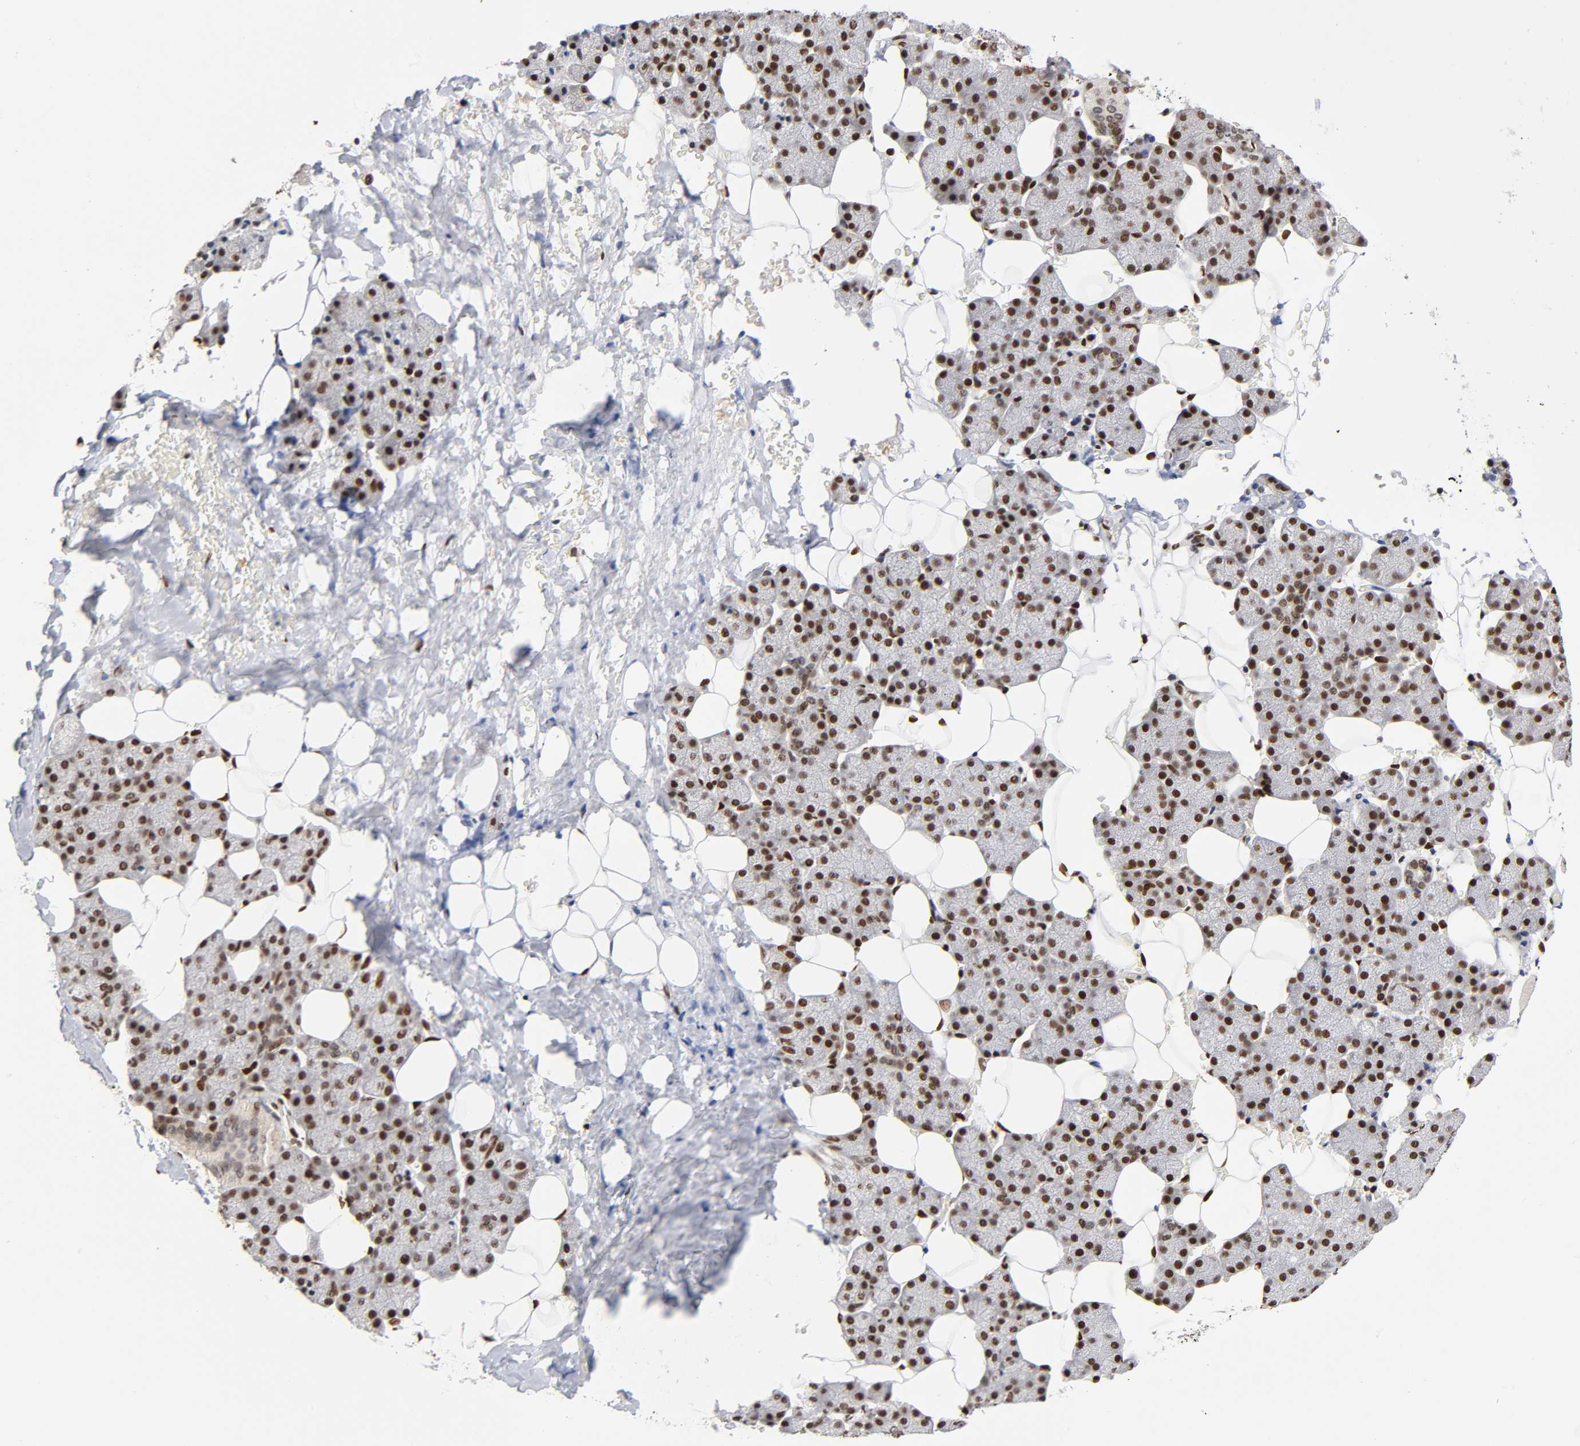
{"staining": {"intensity": "strong", "quantity": "25%-75%", "location": "nuclear"}, "tissue": "salivary gland", "cell_type": "Glandular cells", "image_type": "normal", "snomed": [{"axis": "morphology", "description": "Normal tissue, NOS"}, {"axis": "topography", "description": "Lymph node"}, {"axis": "topography", "description": "Salivary gland"}], "caption": "Salivary gland stained with DAB (3,3'-diaminobenzidine) immunohistochemistry (IHC) displays high levels of strong nuclear staining in approximately 25%-75% of glandular cells.", "gene": "NR3C1", "patient": {"sex": "male", "age": 8}}